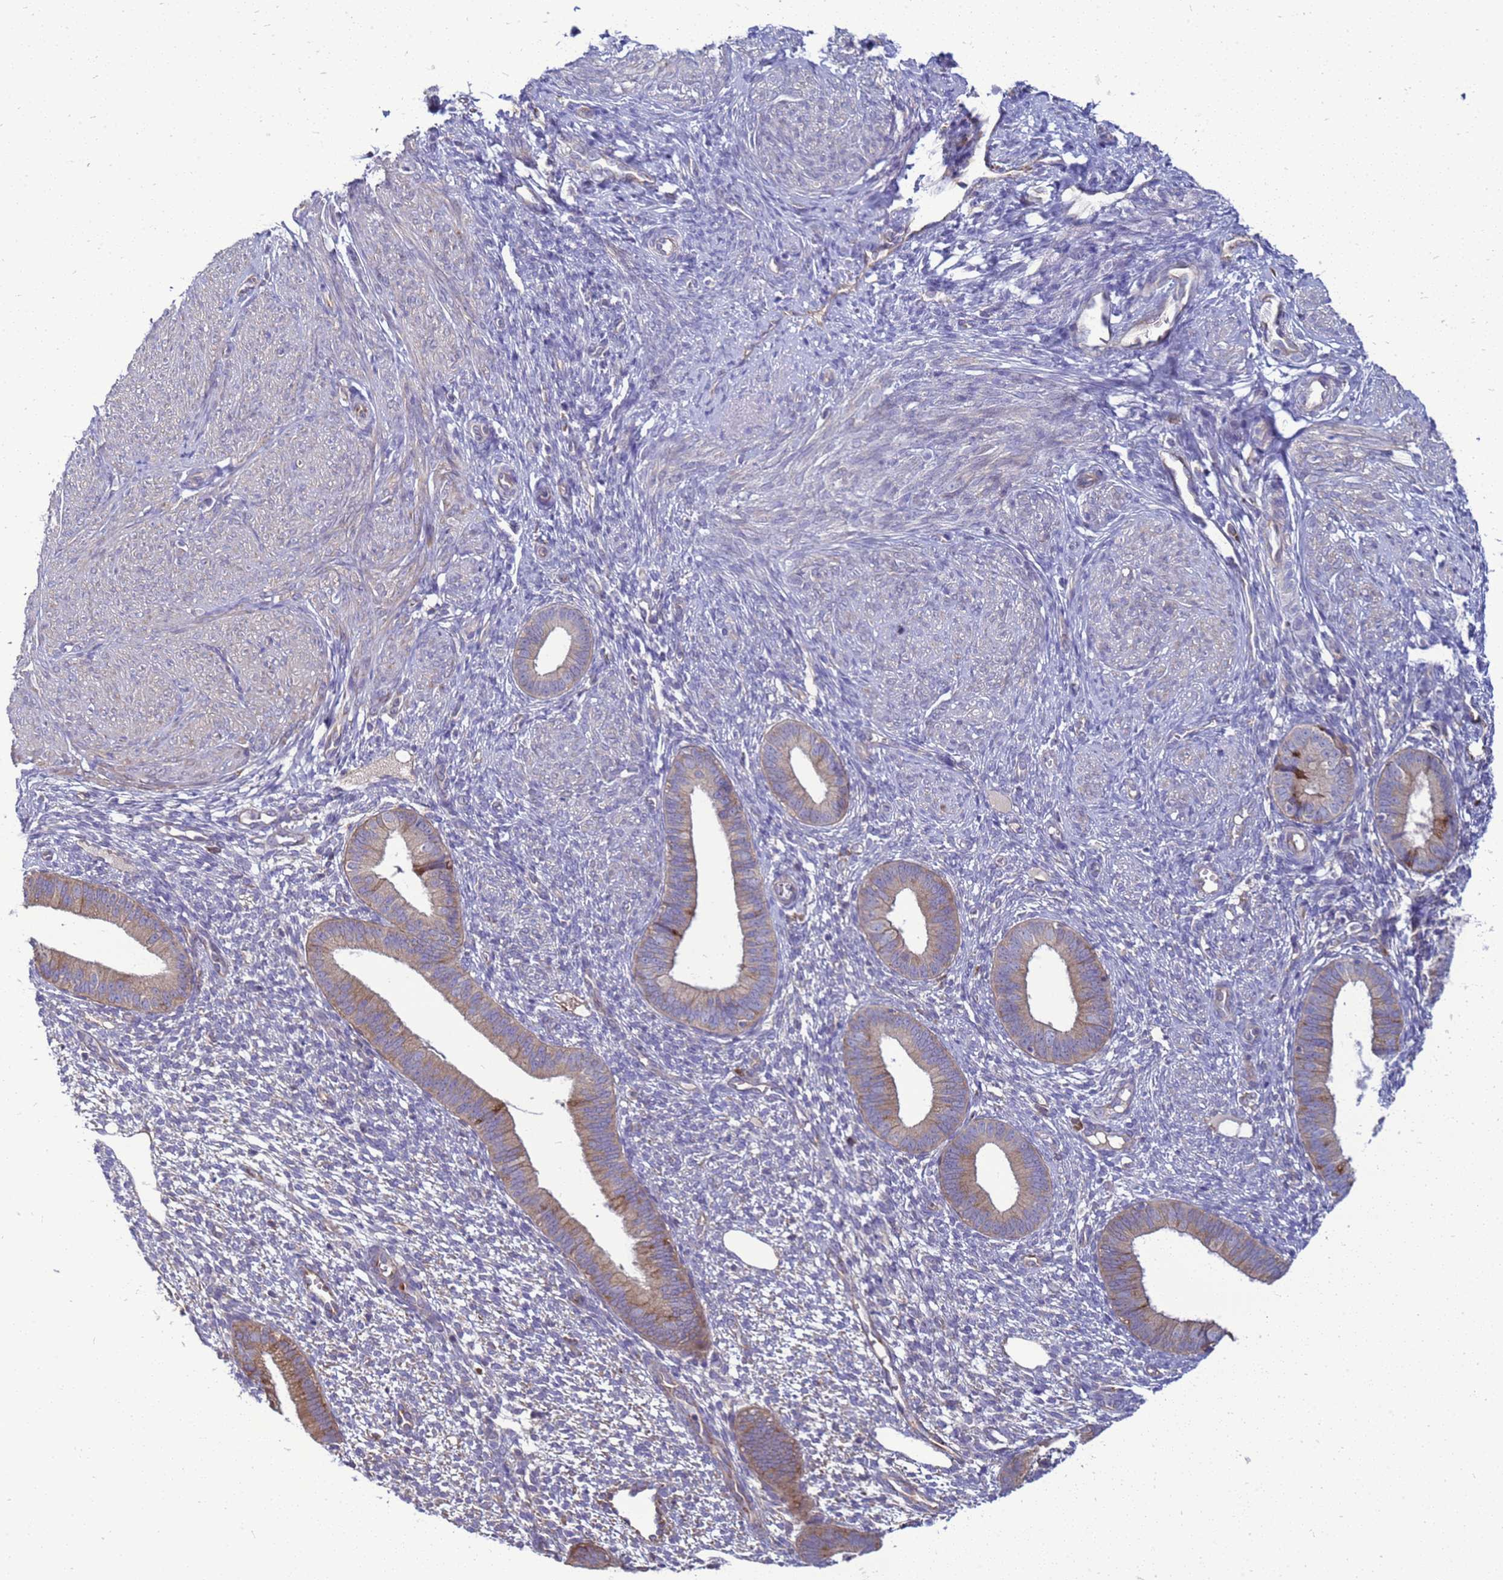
{"staining": {"intensity": "weak", "quantity": "<25%", "location": "cytoplasmic/membranous"}, "tissue": "endometrium", "cell_type": "Cells in endometrial stroma", "image_type": "normal", "snomed": [{"axis": "morphology", "description": "Normal tissue, NOS"}, {"axis": "topography", "description": "Endometrium"}], "caption": "An immunohistochemistry photomicrograph of normal endometrium is shown. There is no staining in cells in endometrial stroma of endometrium.", "gene": "MON1B", "patient": {"sex": "female", "age": 46}}